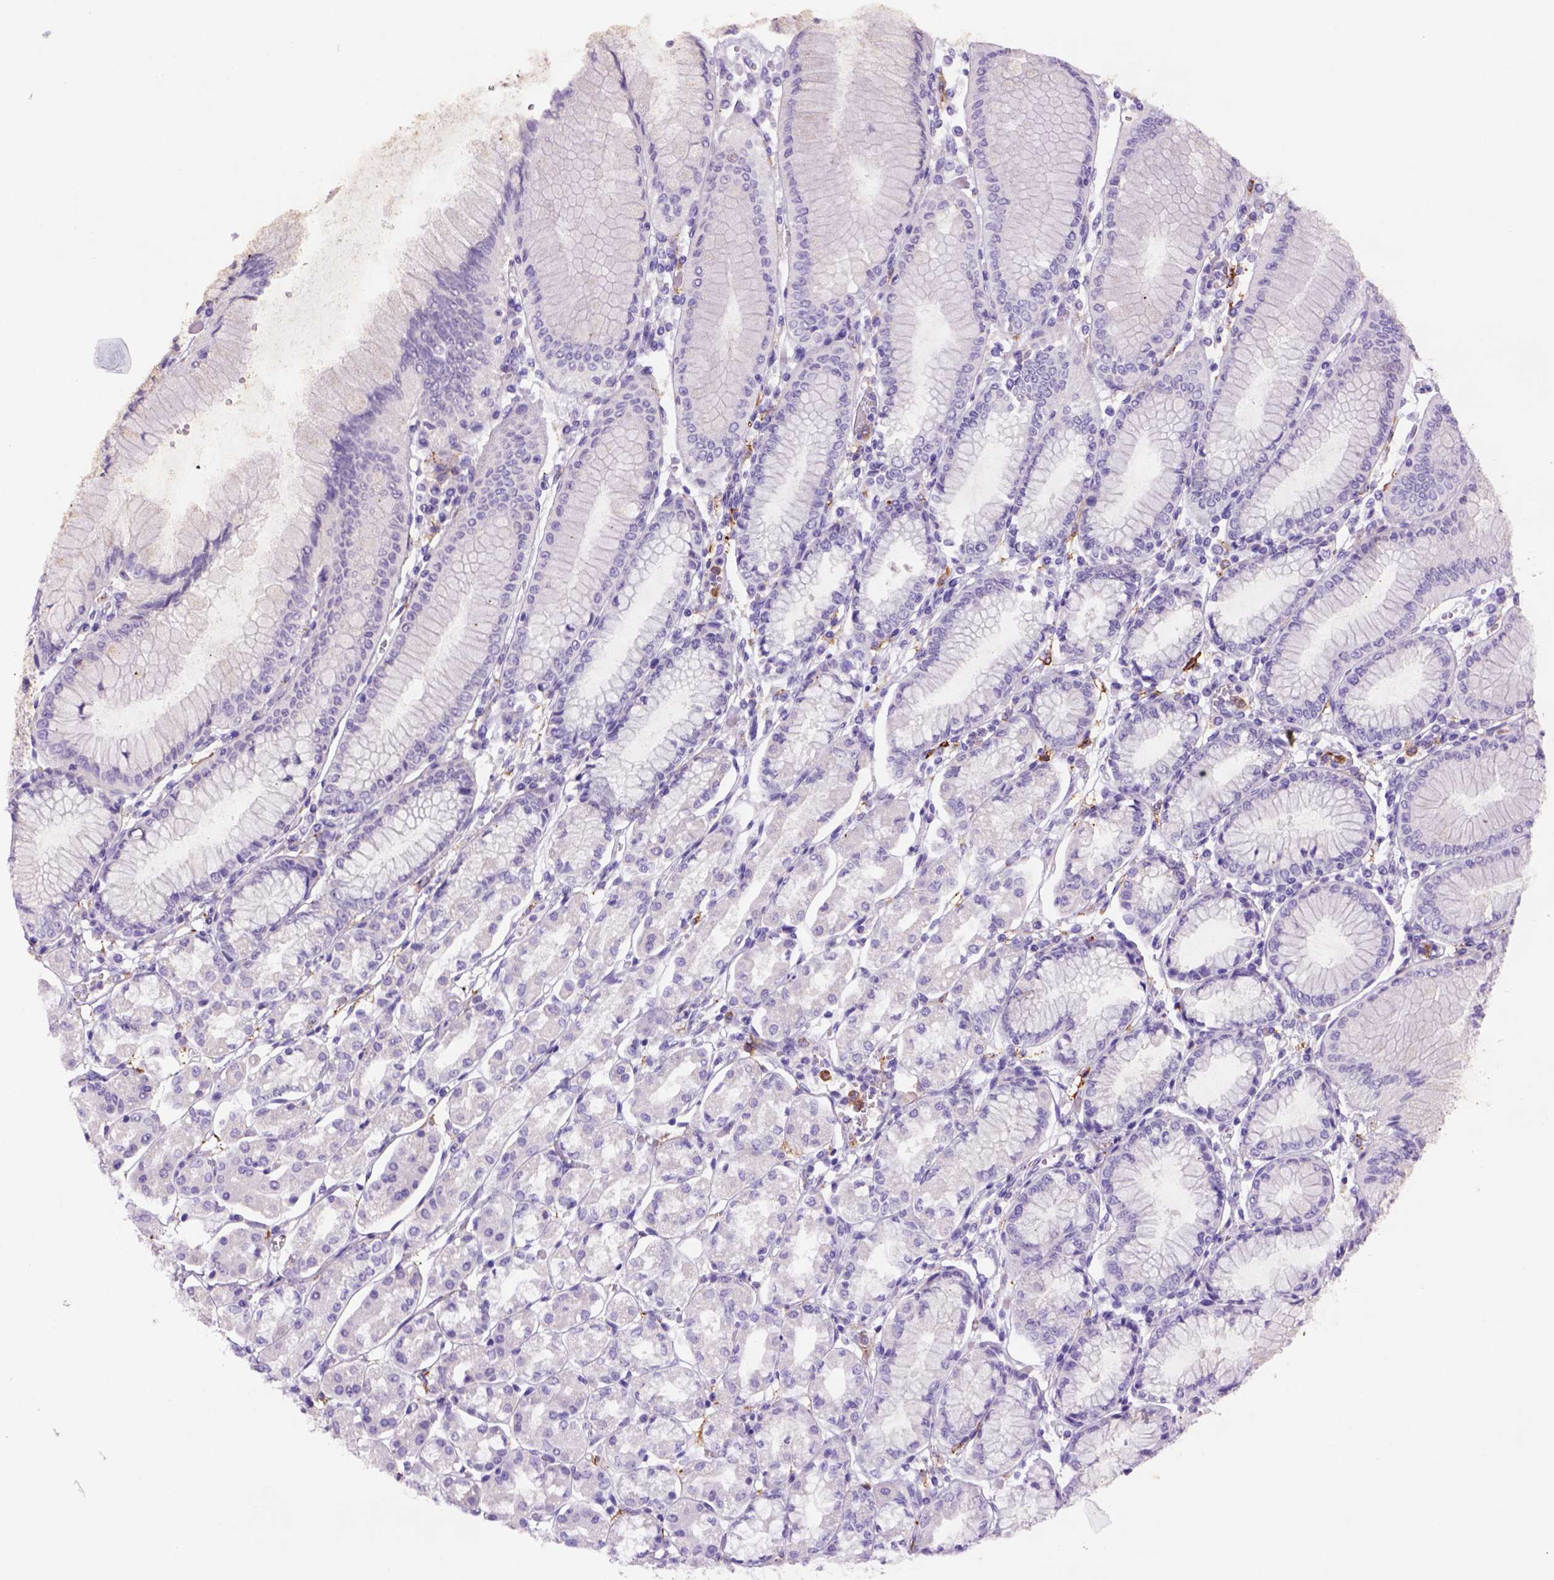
{"staining": {"intensity": "negative", "quantity": "none", "location": "none"}, "tissue": "stomach", "cell_type": "Glandular cells", "image_type": "normal", "snomed": [{"axis": "morphology", "description": "Normal tissue, NOS"}, {"axis": "topography", "description": "Skeletal muscle"}, {"axis": "topography", "description": "Stomach"}], "caption": "Immunohistochemical staining of benign human stomach reveals no significant positivity in glandular cells. Brightfield microscopy of IHC stained with DAB (brown) and hematoxylin (blue), captured at high magnification.", "gene": "CD14", "patient": {"sex": "female", "age": 57}}